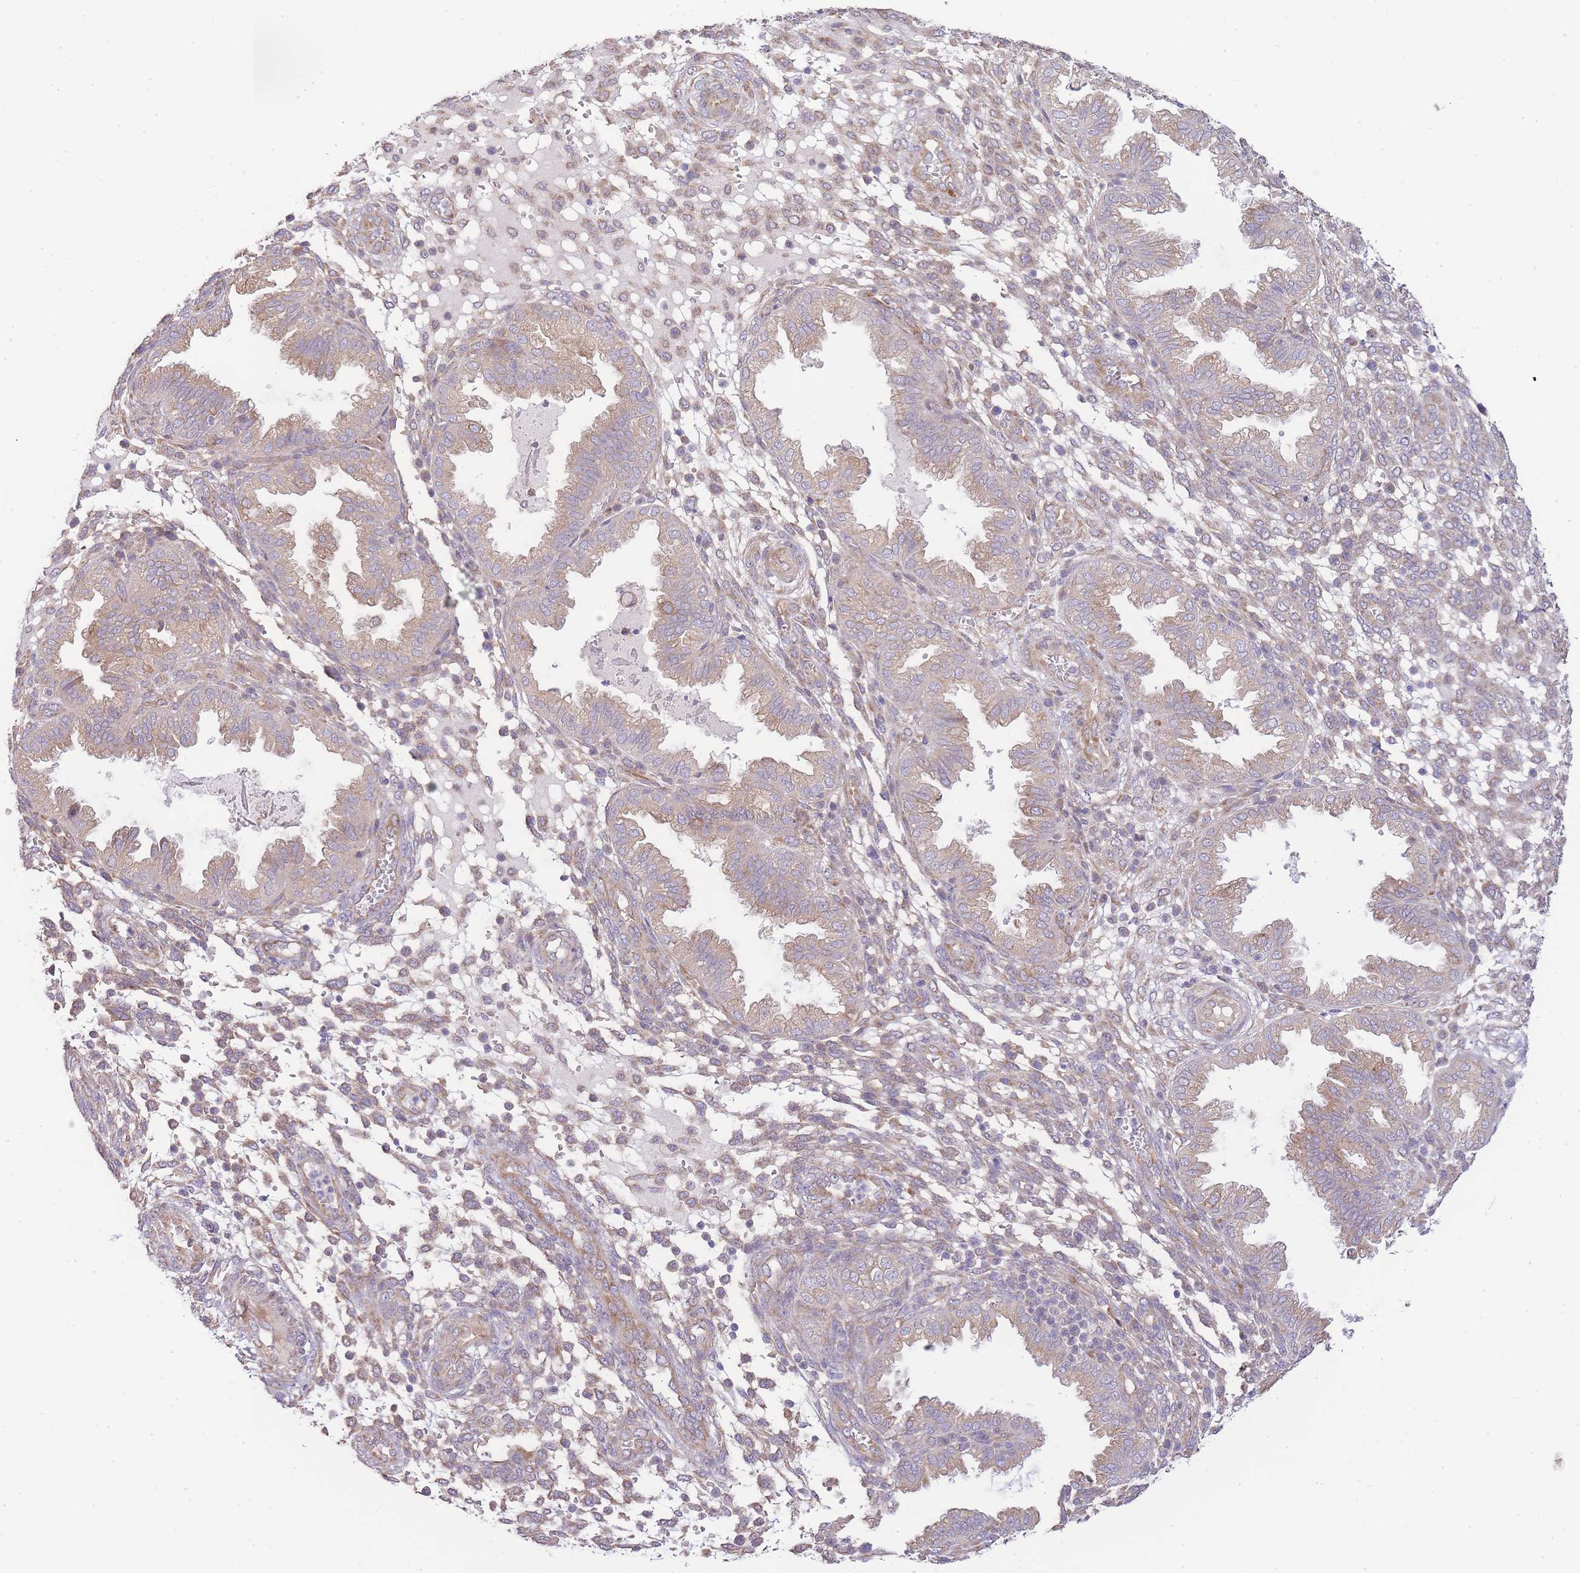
{"staining": {"intensity": "weak", "quantity": "<25%", "location": "cytoplasmic/membranous"}, "tissue": "endometrium", "cell_type": "Cells in endometrial stroma", "image_type": "normal", "snomed": [{"axis": "morphology", "description": "Normal tissue, NOS"}, {"axis": "topography", "description": "Endometrium"}], "caption": "High power microscopy photomicrograph of an immunohistochemistry (IHC) image of benign endometrium, revealing no significant expression in cells in endometrial stroma. The staining was performed using DAB to visualize the protein expression in brown, while the nuclei were stained in blue with hematoxylin (Magnification: 20x).", "gene": "BEX1", "patient": {"sex": "female", "age": 33}}